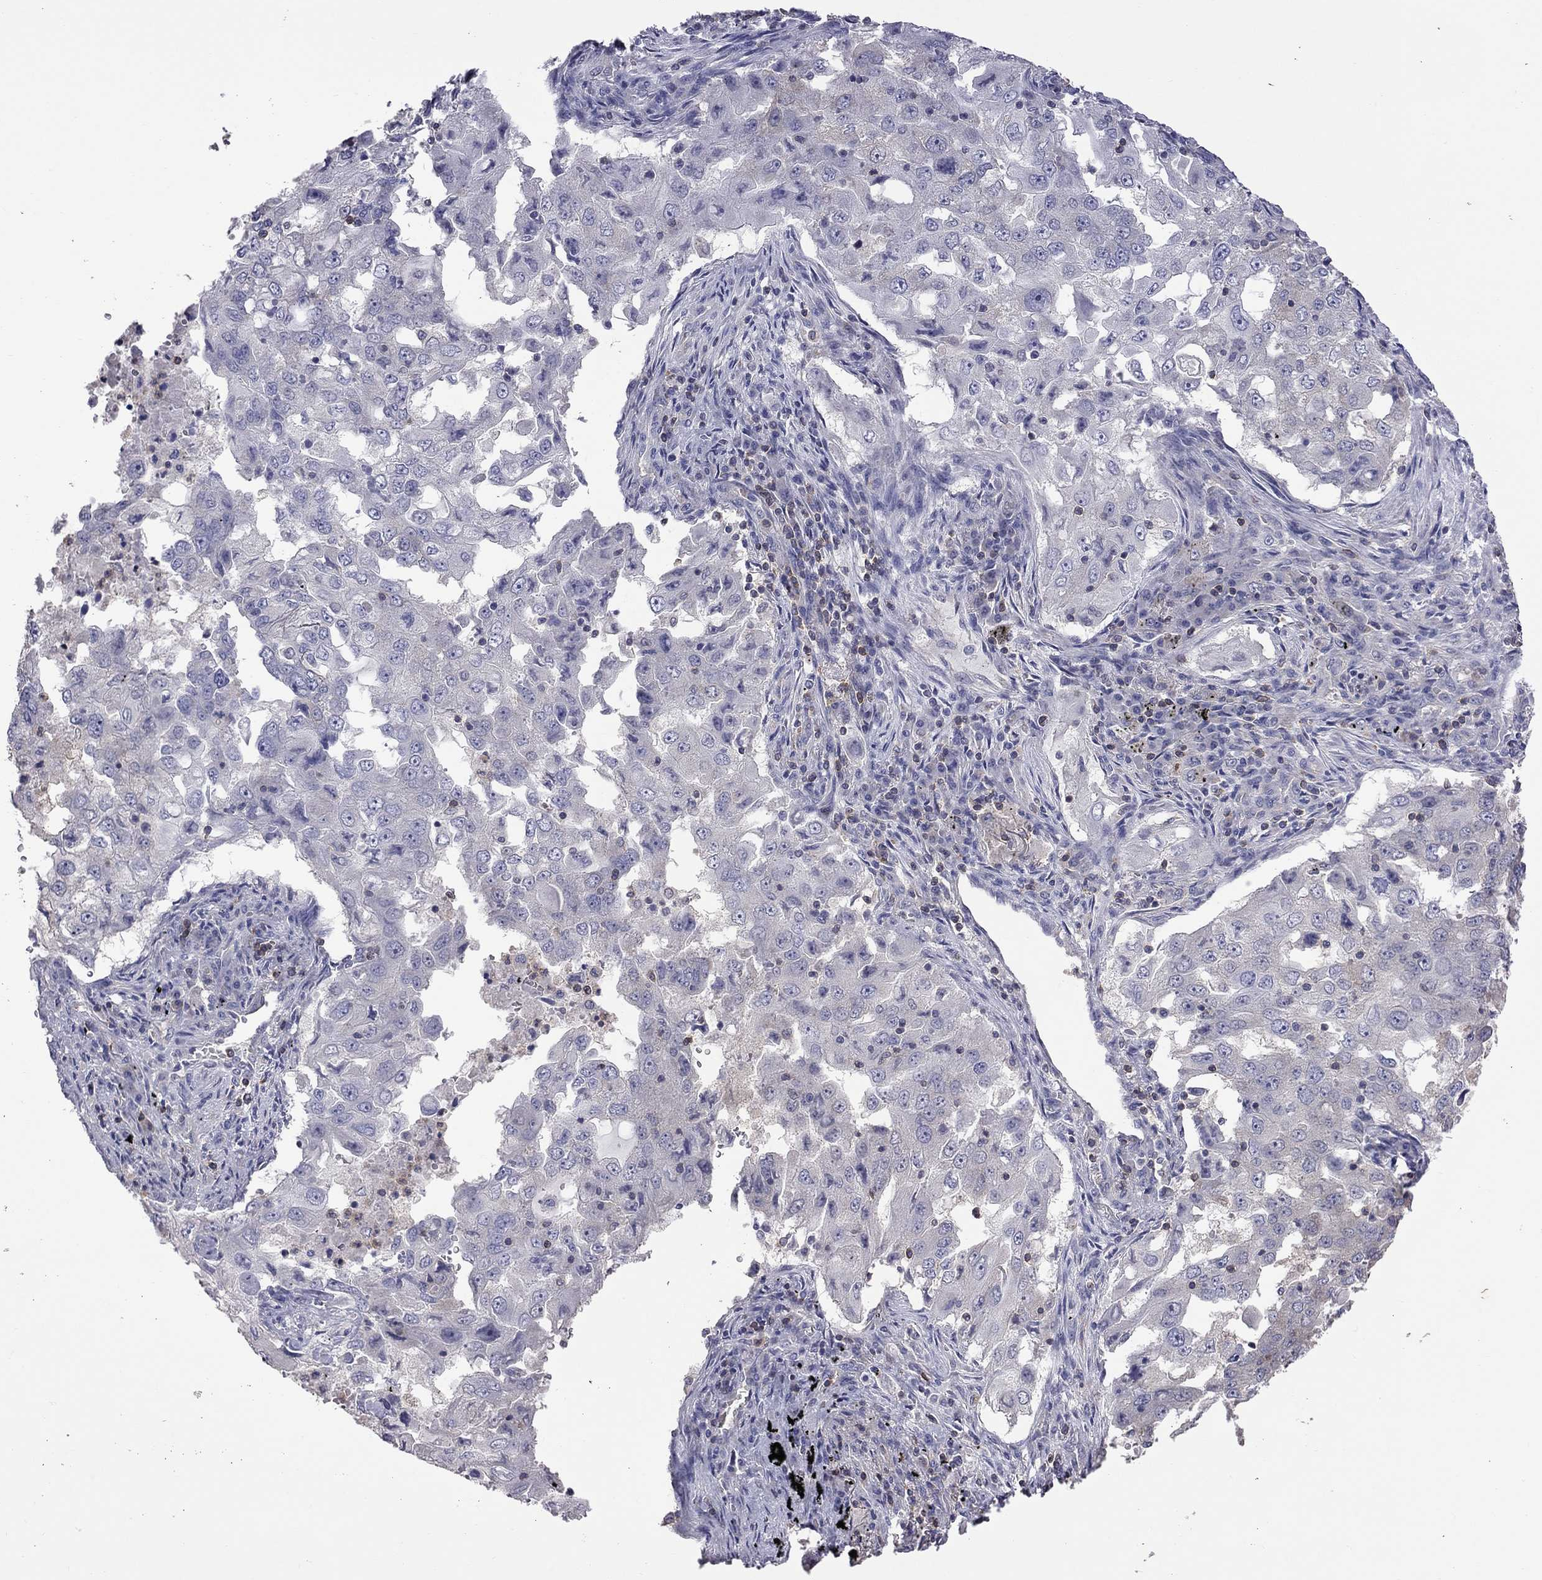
{"staining": {"intensity": "negative", "quantity": "none", "location": "none"}, "tissue": "lung cancer", "cell_type": "Tumor cells", "image_type": "cancer", "snomed": [{"axis": "morphology", "description": "Adenocarcinoma, NOS"}, {"axis": "topography", "description": "Lung"}], "caption": "This is a micrograph of IHC staining of lung cancer (adenocarcinoma), which shows no expression in tumor cells. (Brightfield microscopy of DAB immunohistochemistry at high magnification).", "gene": "IPCEF1", "patient": {"sex": "female", "age": 61}}